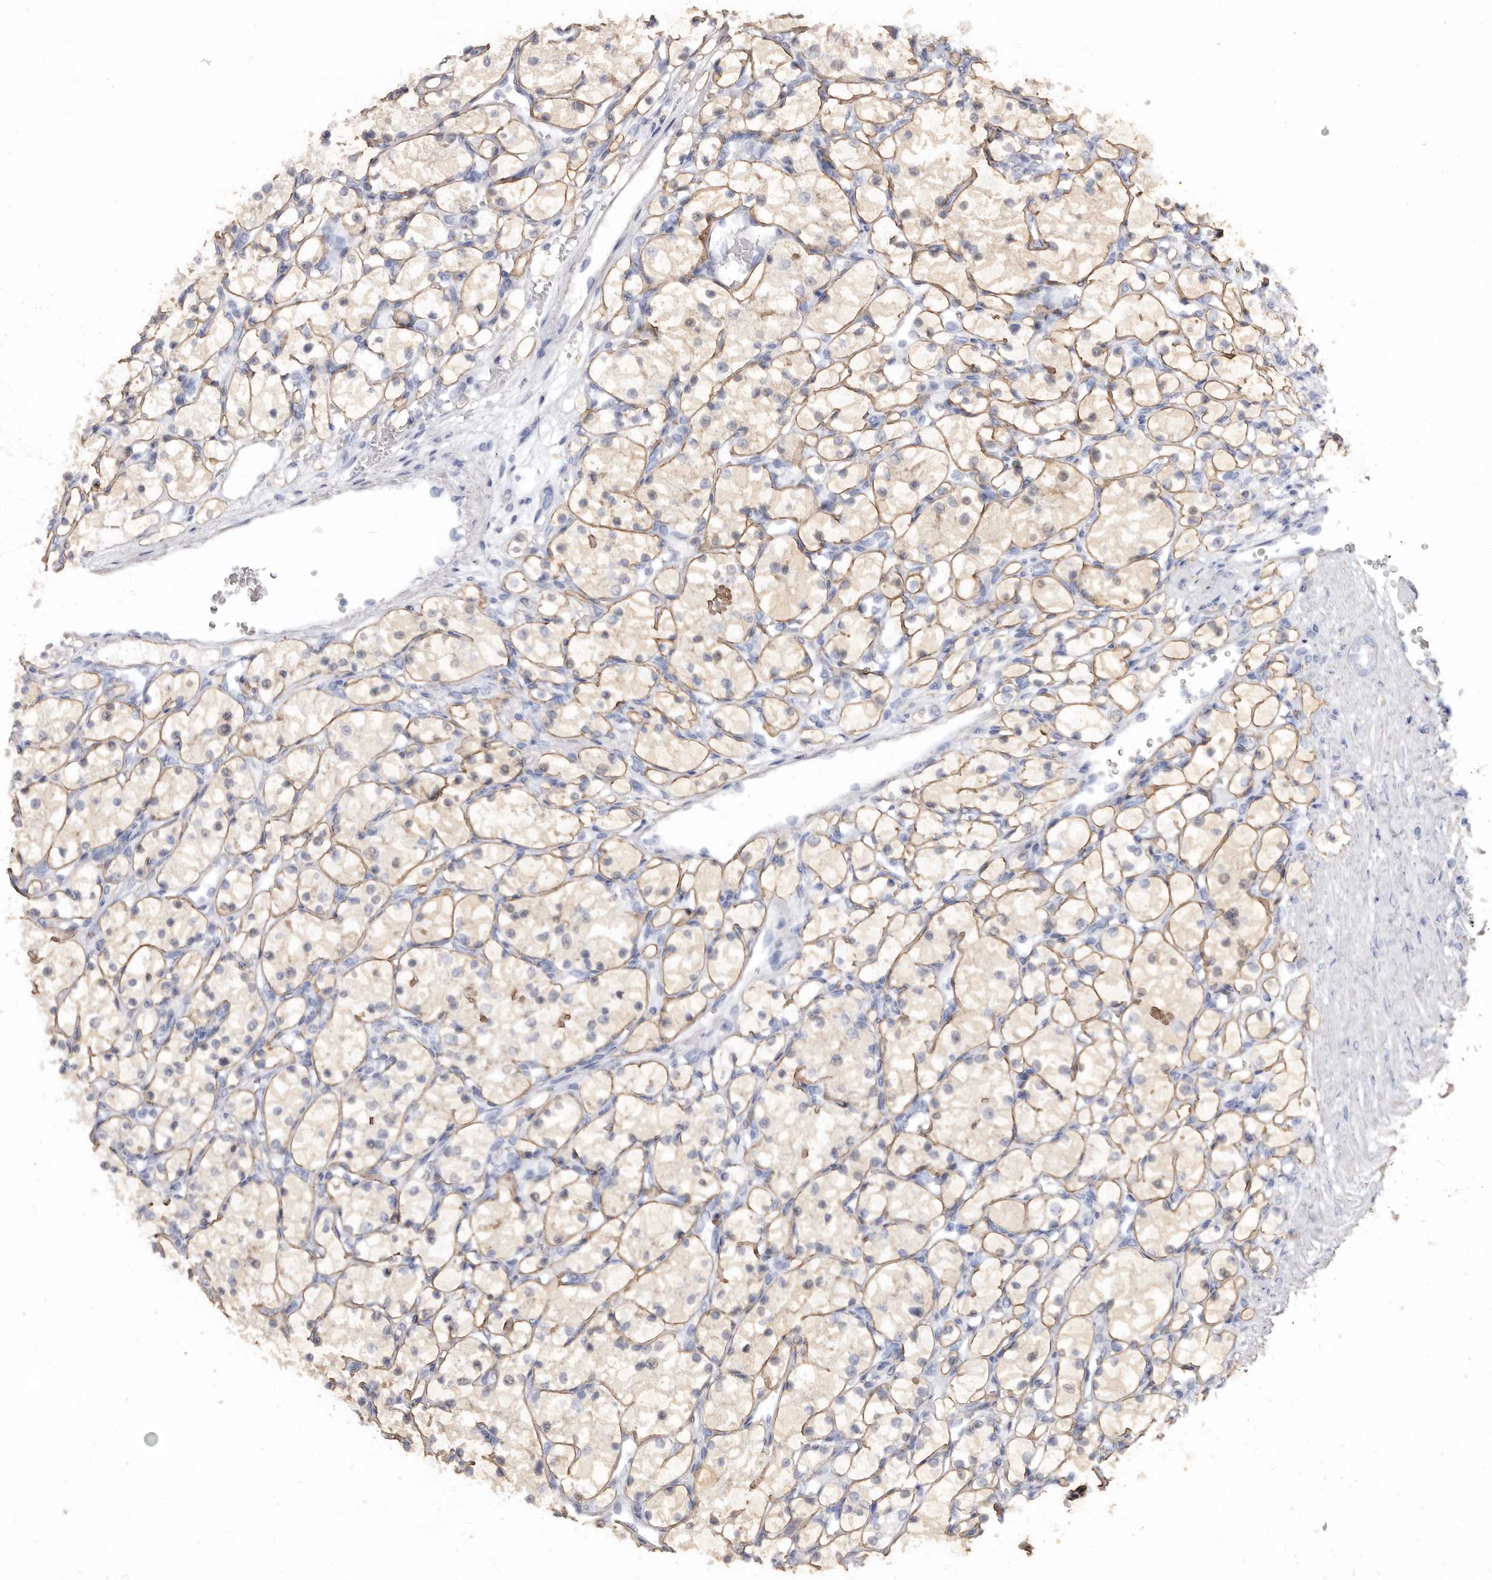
{"staining": {"intensity": "weak", "quantity": "25%-75%", "location": "cytoplasmic/membranous"}, "tissue": "renal cancer", "cell_type": "Tumor cells", "image_type": "cancer", "snomed": [{"axis": "morphology", "description": "Adenocarcinoma, NOS"}, {"axis": "topography", "description": "Kidney"}], "caption": "Weak cytoplasmic/membranous protein positivity is present in about 25%-75% of tumor cells in adenocarcinoma (renal). Immunohistochemistry stains the protein in brown and the nuclei are stained blue.", "gene": "COQ8B", "patient": {"sex": "female", "age": 69}}